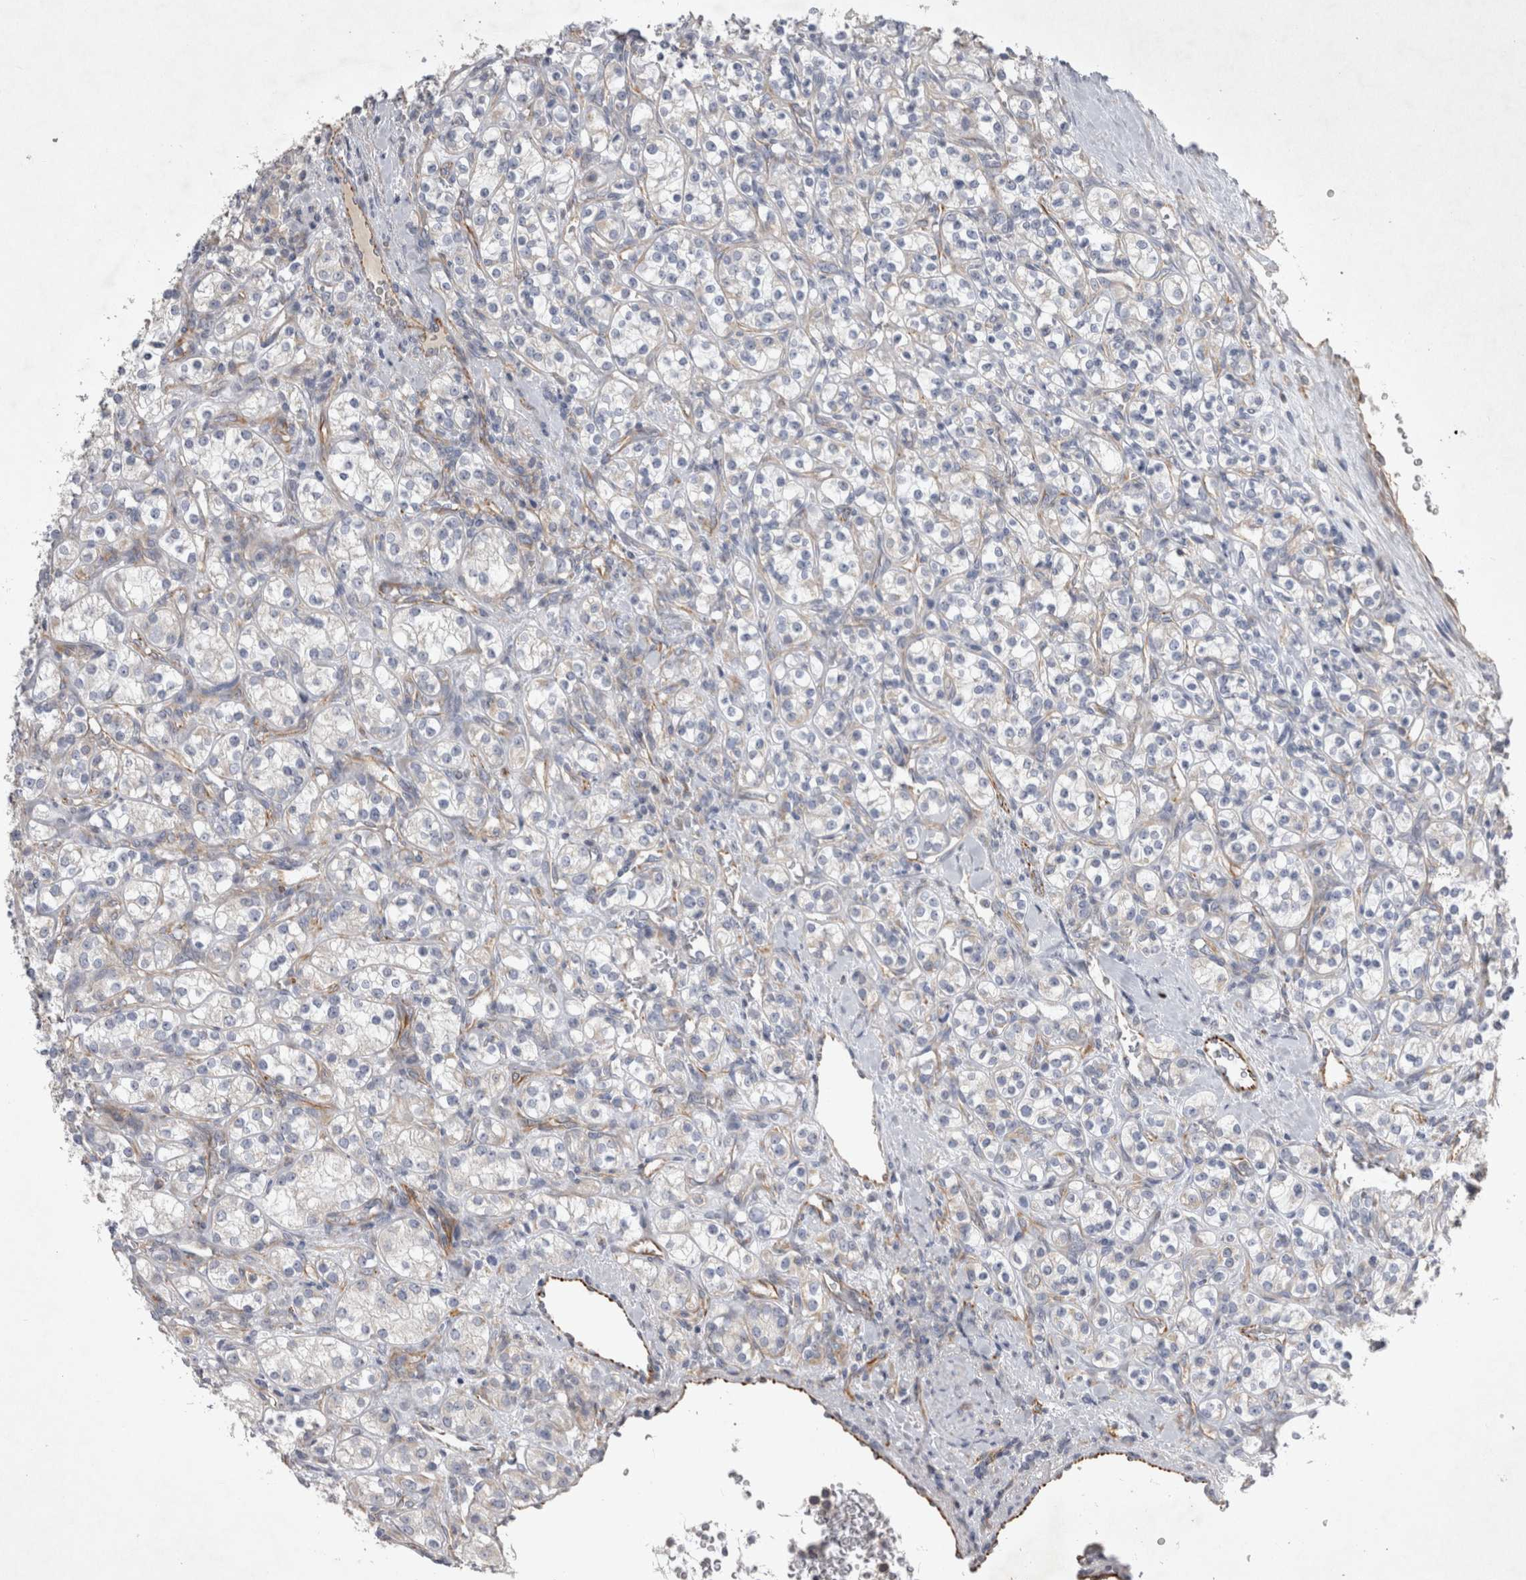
{"staining": {"intensity": "negative", "quantity": "none", "location": "none"}, "tissue": "renal cancer", "cell_type": "Tumor cells", "image_type": "cancer", "snomed": [{"axis": "morphology", "description": "Adenocarcinoma, NOS"}, {"axis": "topography", "description": "Kidney"}], "caption": "Immunohistochemistry (IHC) photomicrograph of renal adenocarcinoma stained for a protein (brown), which exhibits no staining in tumor cells.", "gene": "STRADB", "patient": {"sex": "male", "age": 77}}